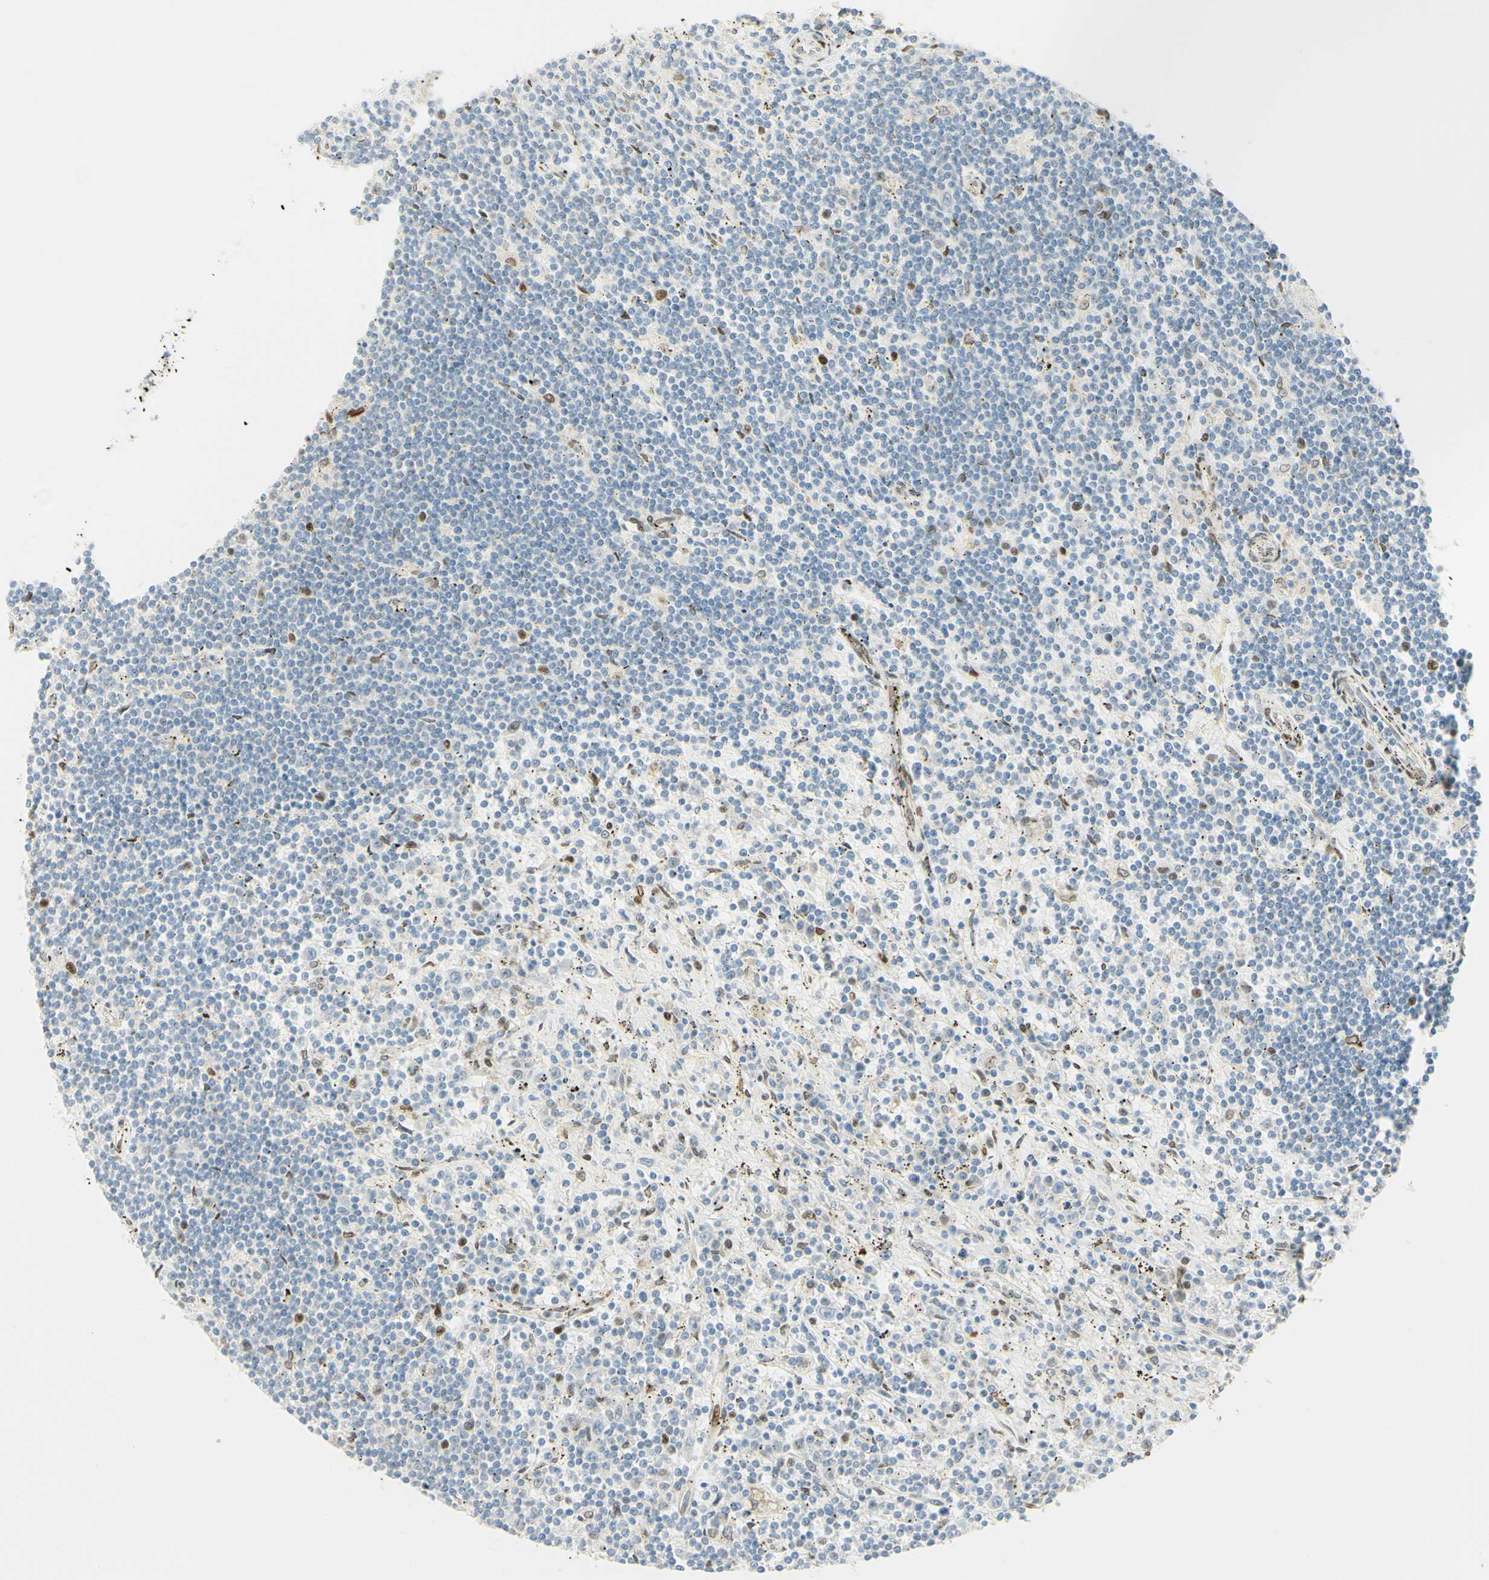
{"staining": {"intensity": "strong", "quantity": "<25%", "location": "nuclear"}, "tissue": "lymphoma", "cell_type": "Tumor cells", "image_type": "cancer", "snomed": [{"axis": "morphology", "description": "Malignant lymphoma, non-Hodgkin's type, Low grade"}, {"axis": "topography", "description": "Spleen"}], "caption": "Low-grade malignant lymphoma, non-Hodgkin's type stained with DAB IHC shows medium levels of strong nuclear staining in about <25% of tumor cells.", "gene": "E2F1", "patient": {"sex": "male", "age": 76}}